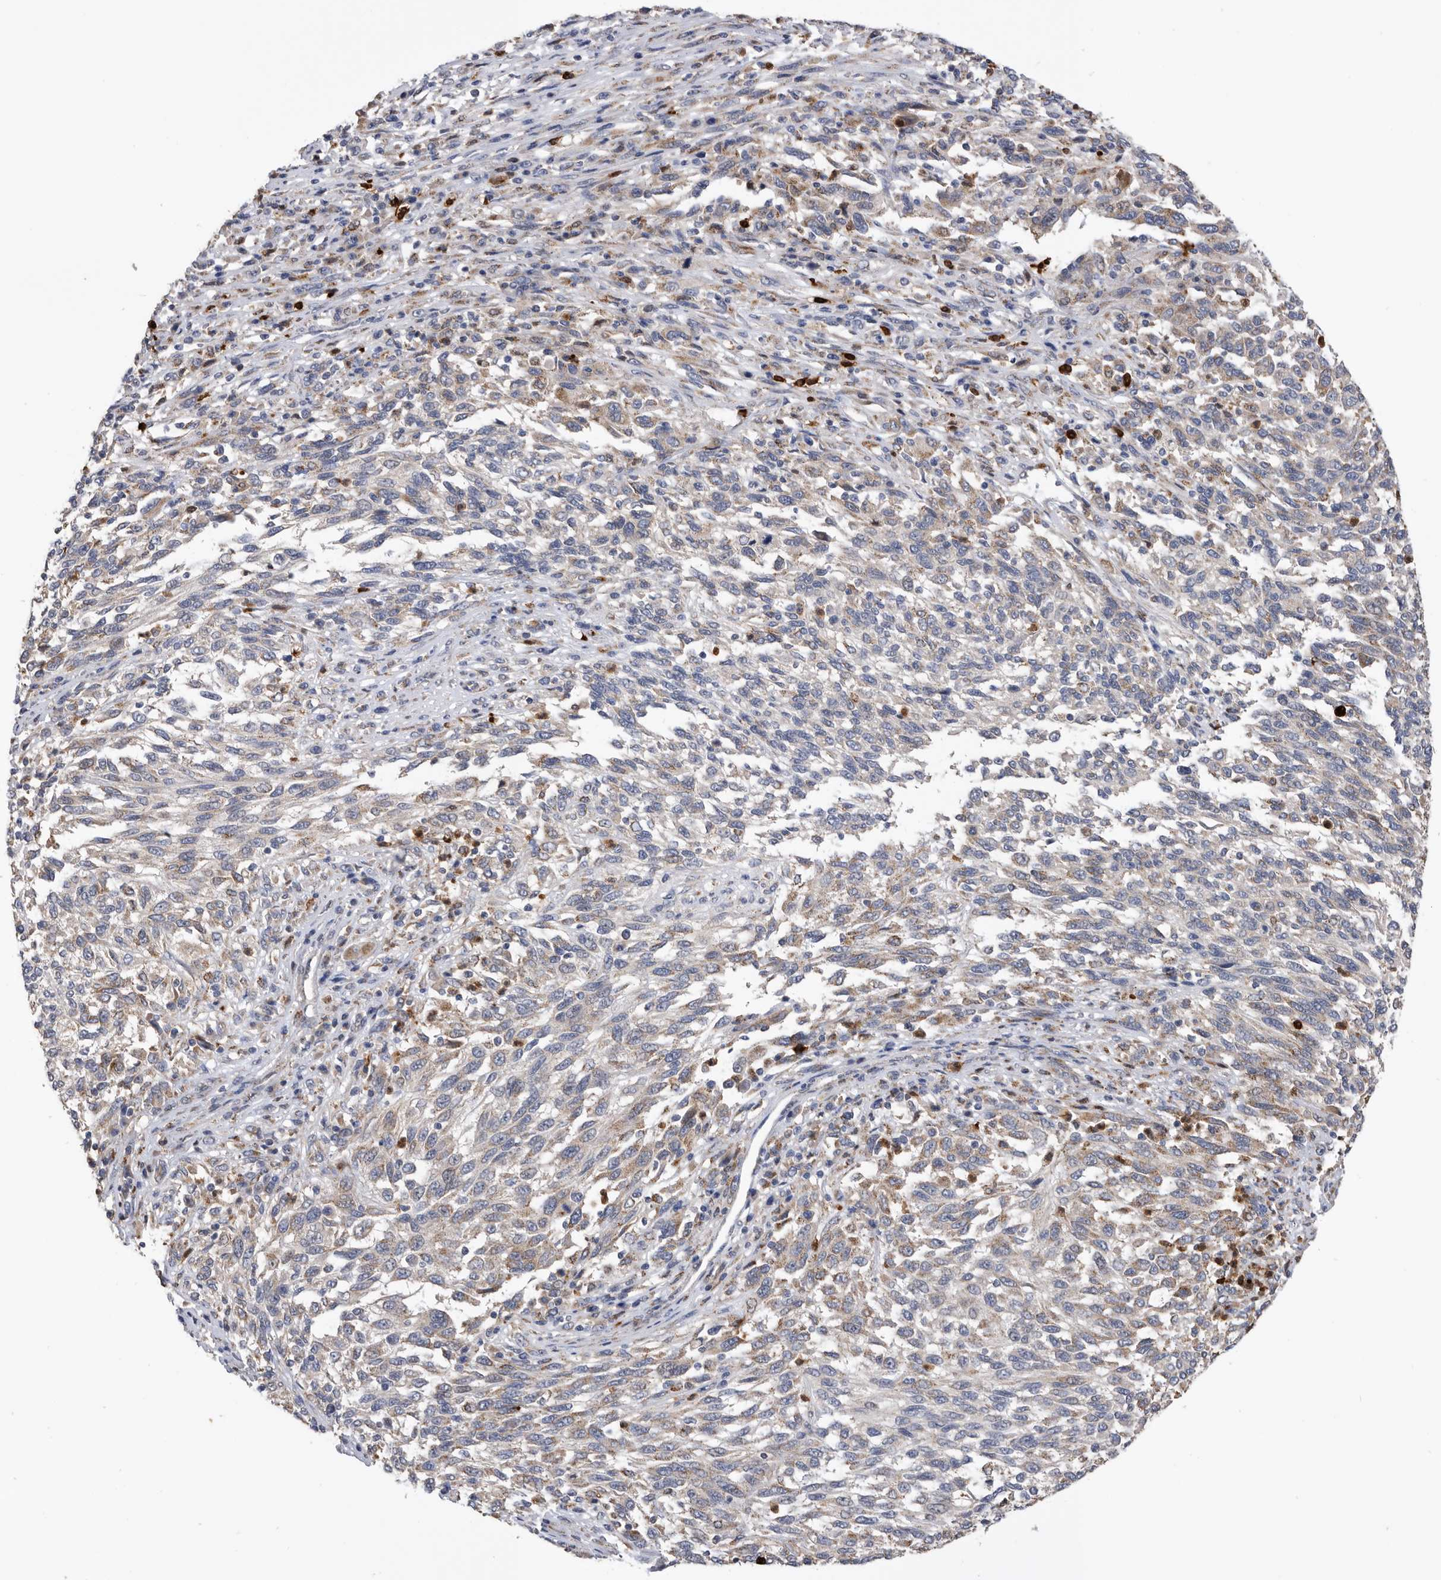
{"staining": {"intensity": "weak", "quantity": ">75%", "location": "cytoplasmic/membranous"}, "tissue": "melanoma", "cell_type": "Tumor cells", "image_type": "cancer", "snomed": [{"axis": "morphology", "description": "Malignant melanoma, Metastatic site"}, {"axis": "topography", "description": "Lymph node"}], "caption": "Approximately >75% of tumor cells in human melanoma show weak cytoplasmic/membranous protein expression as visualized by brown immunohistochemical staining.", "gene": "CRISPLD2", "patient": {"sex": "male", "age": 61}}